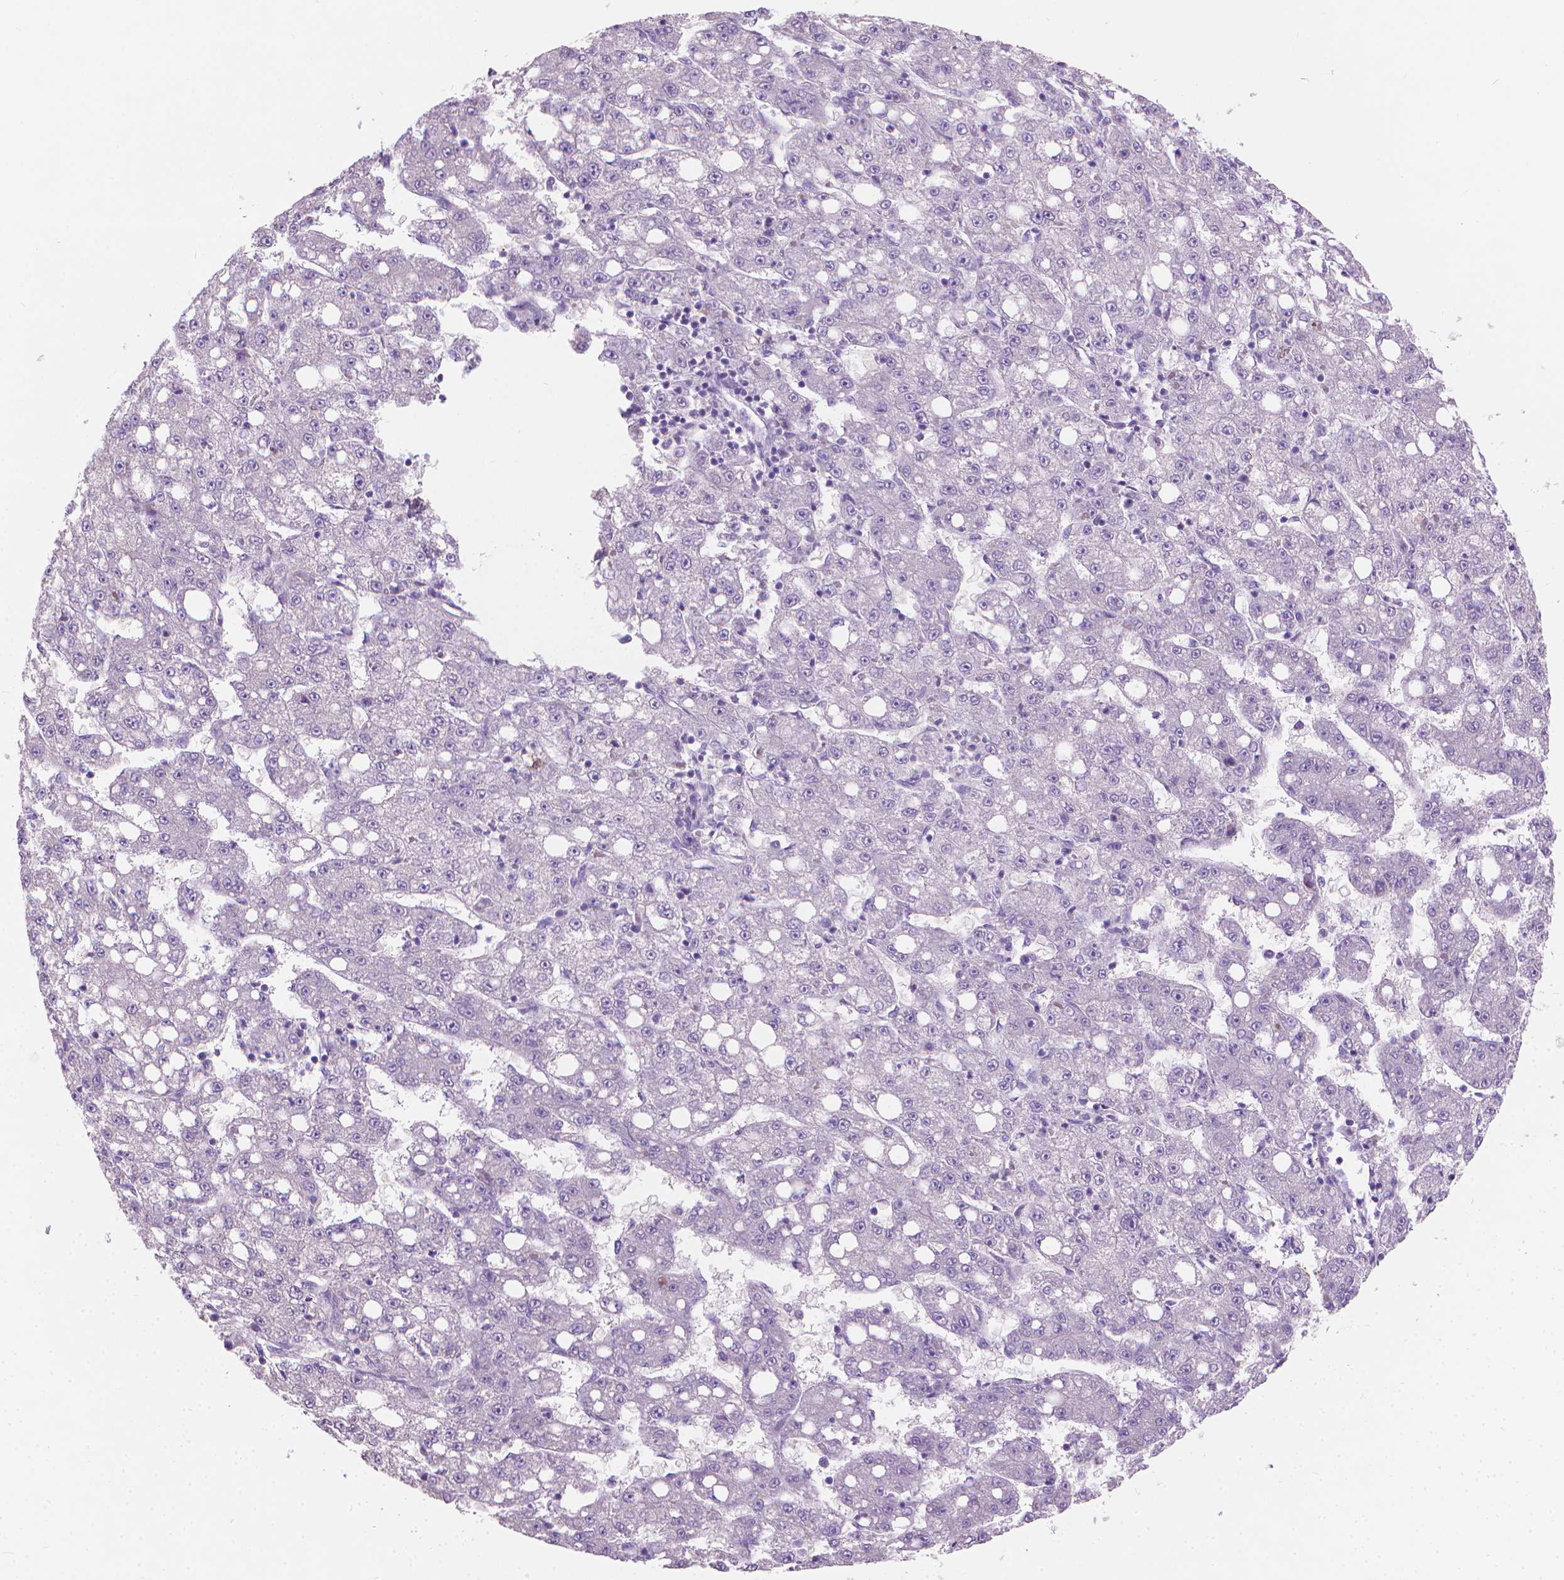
{"staining": {"intensity": "negative", "quantity": "none", "location": "none"}, "tissue": "liver cancer", "cell_type": "Tumor cells", "image_type": "cancer", "snomed": [{"axis": "morphology", "description": "Carcinoma, Hepatocellular, NOS"}, {"axis": "topography", "description": "Liver"}], "caption": "DAB immunohistochemical staining of human liver cancer (hepatocellular carcinoma) shows no significant positivity in tumor cells.", "gene": "GSDMA", "patient": {"sex": "female", "age": 65}}